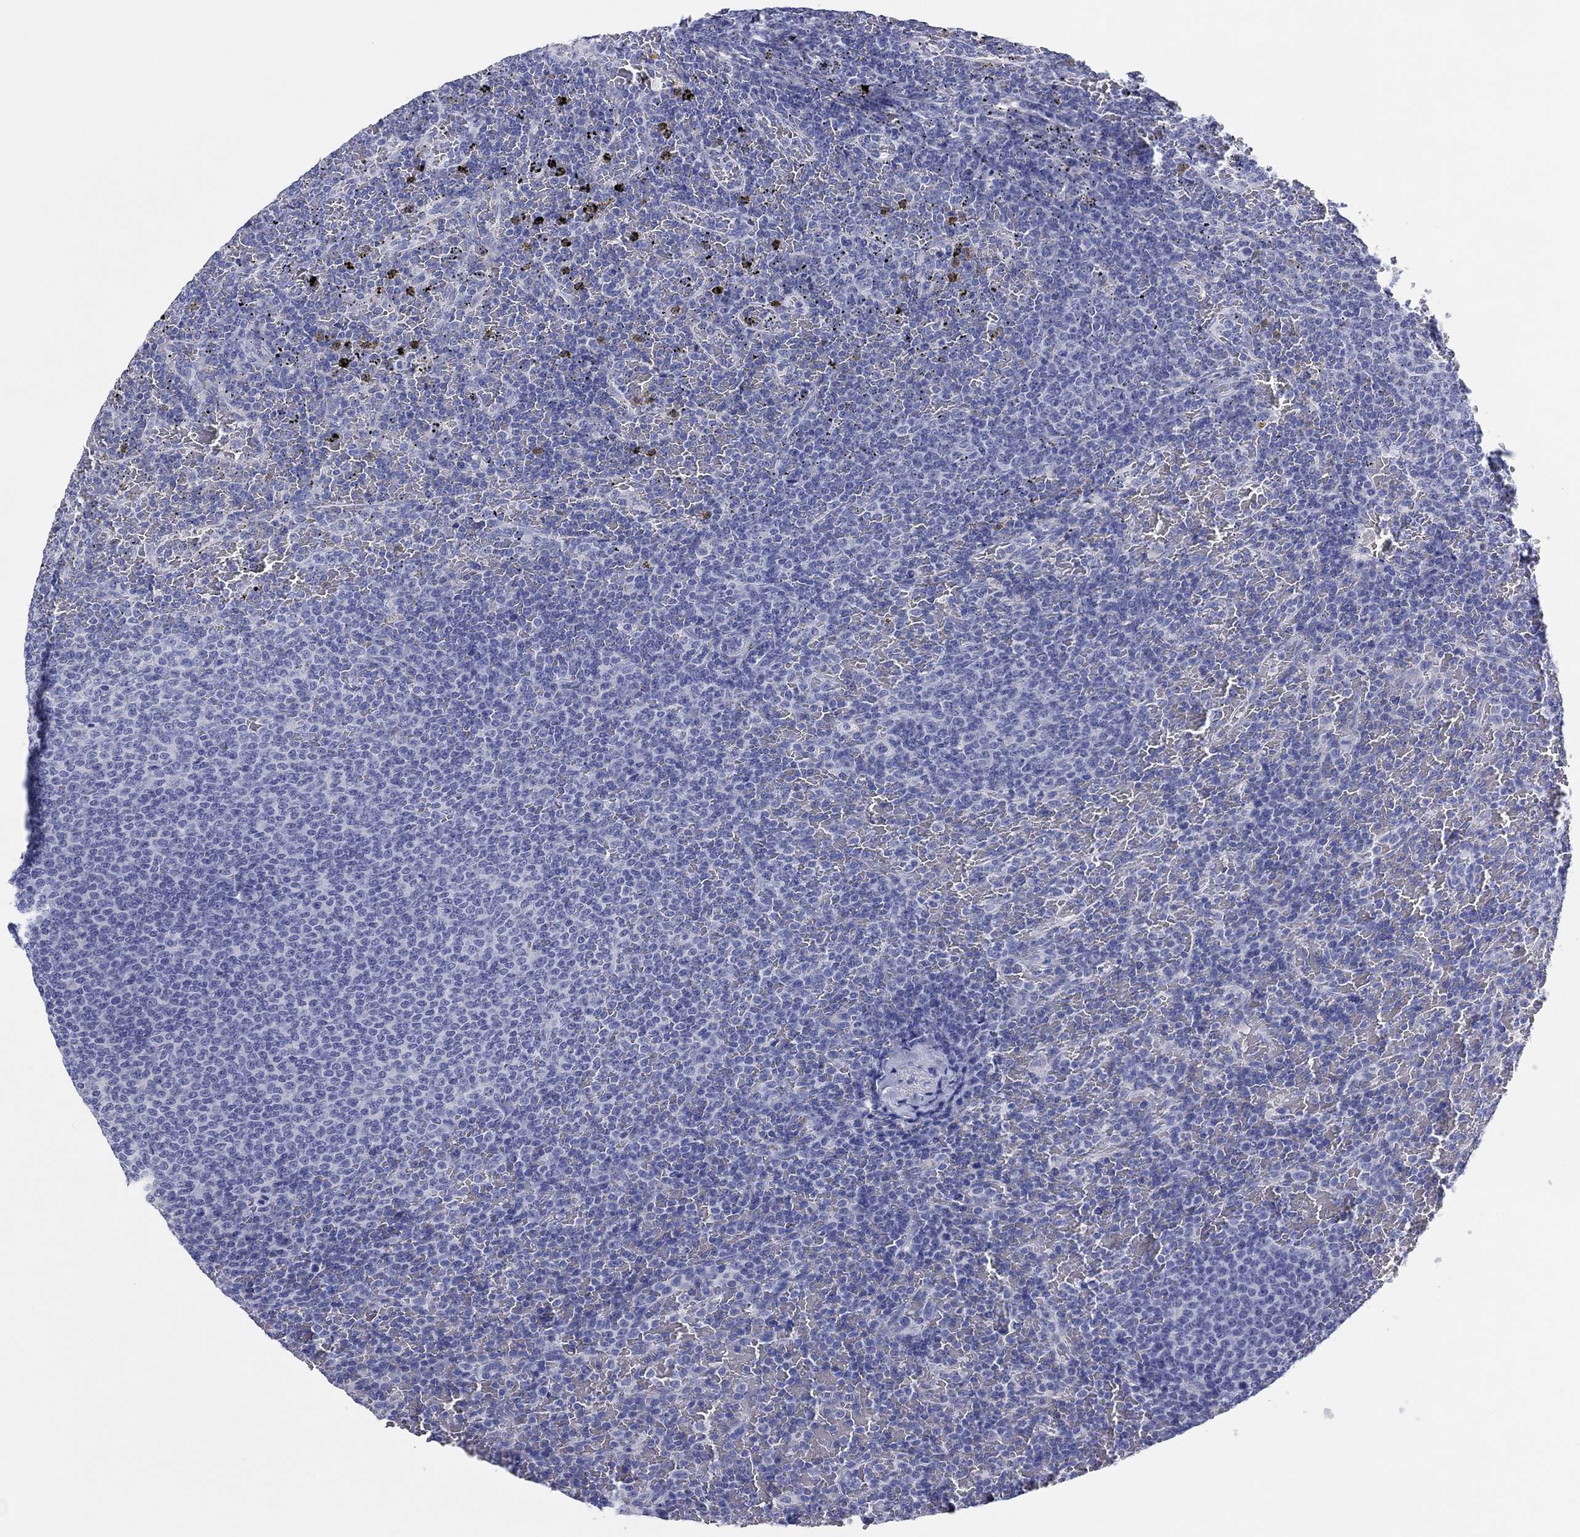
{"staining": {"intensity": "negative", "quantity": "none", "location": "none"}, "tissue": "lymphoma", "cell_type": "Tumor cells", "image_type": "cancer", "snomed": [{"axis": "morphology", "description": "Malignant lymphoma, non-Hodgkin's type, Low grade"}, {"axis": "topography", "description": "Spleen"}], "caption": "Immunohistochemical staining of human malignant lymphoma, non-Hodgkin's type (low-grade) displays no significant positivity in tumor cells.", "gene": "ERICH3", "patient": {"sex": "female", "age": 77}}